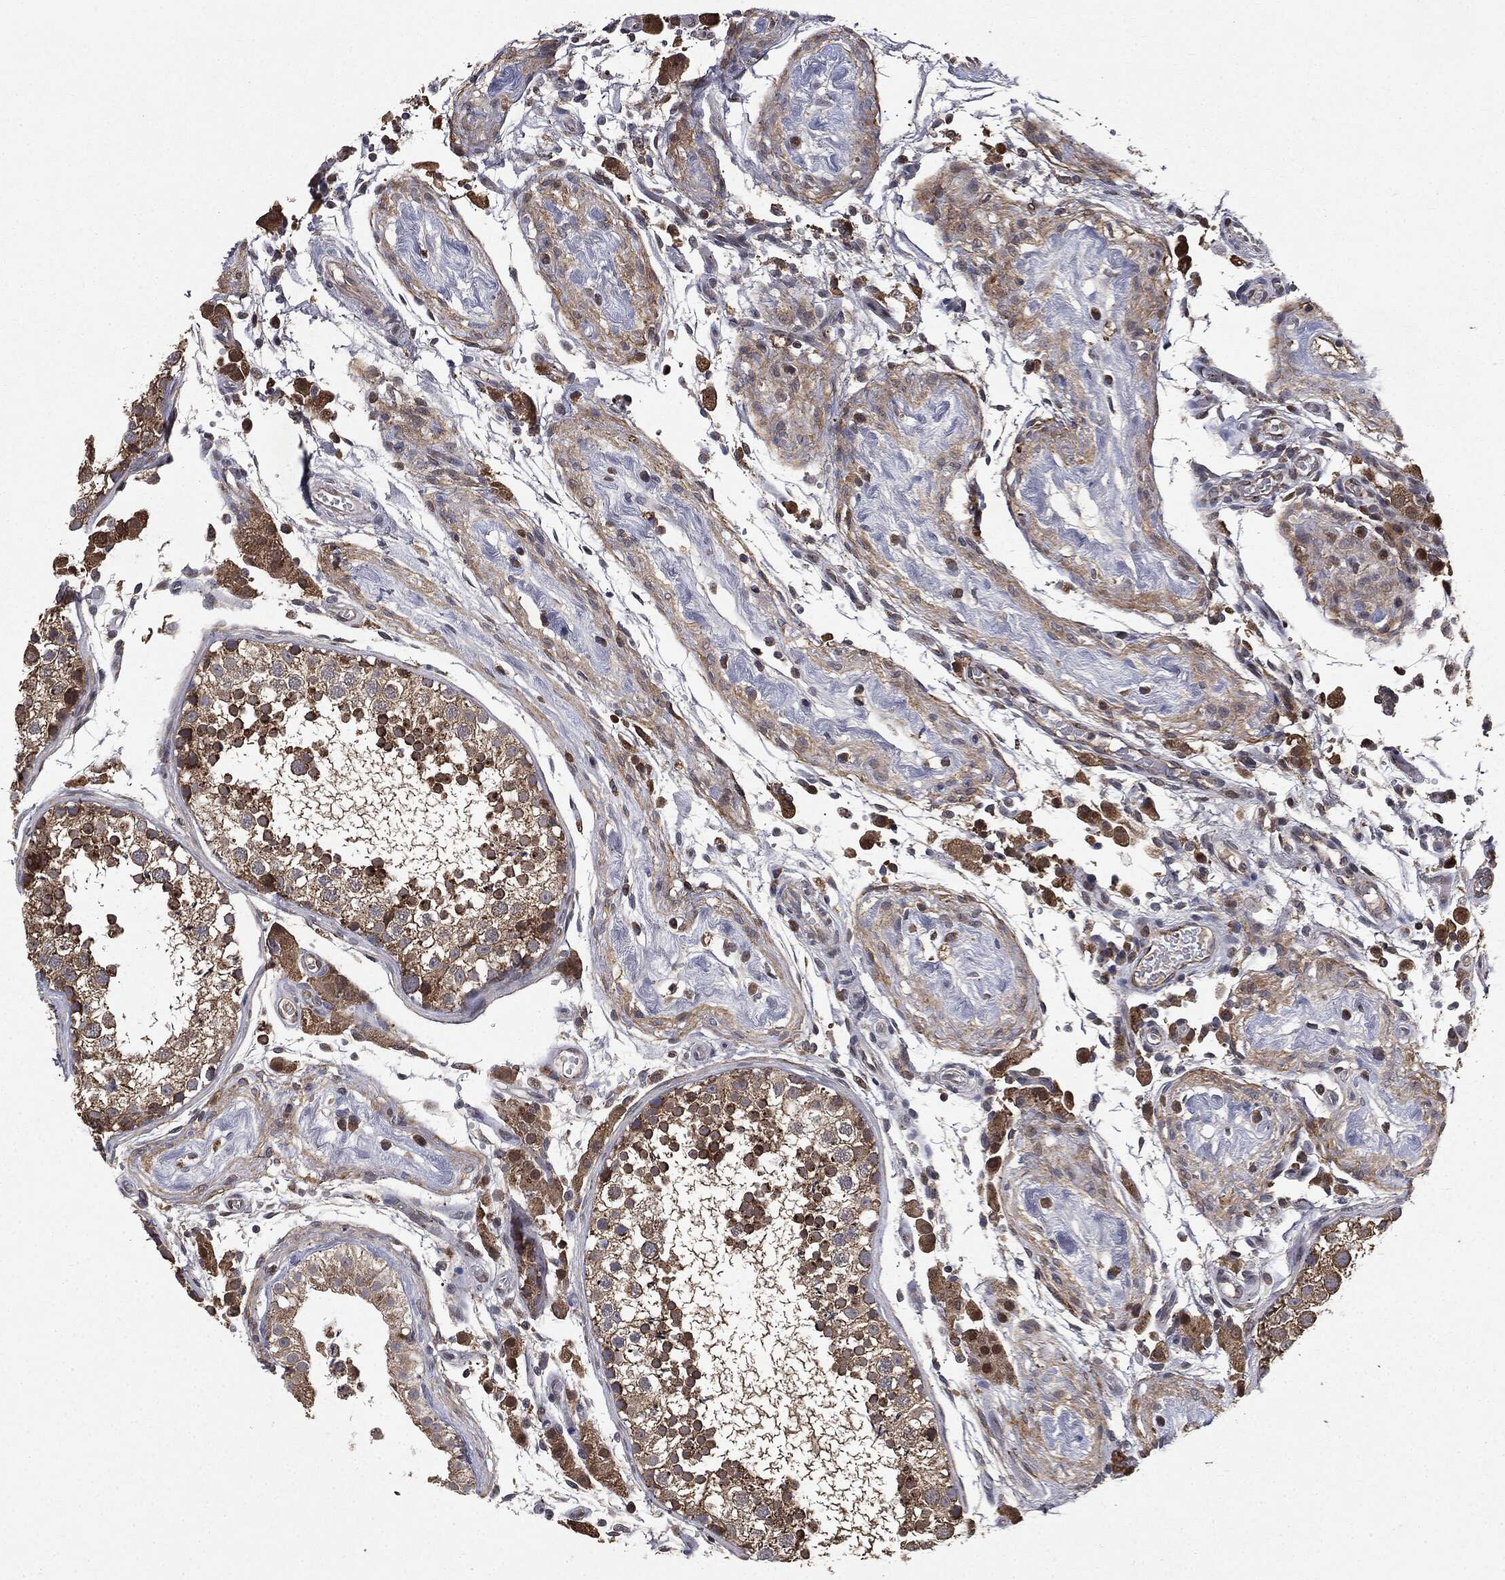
{"staining": {"intensity": "strong", "quantity": "25%-75%", "location": "cytoplasmic/membranous"}, "tissue": "testis", "cell_type": "Cells in seminiferous ducts", "image_type": "normal", "snomed": [{"axis": "morphology", "description": "Normal tissue, NOS"}, {"axis": "topography", "description": "Testis"}], "caption": "A photomicrograph of testis stained for a protein shows strong cytoplasmic/membranous brown staining in cells in seminiferous ducts. The staining is performed using DAB brown chromogen to label protein expression. The nuclei are counter-stained blue using hematoxylin.", "gene": "PLPPR2", "patient": {"sex": "male", "age": 29}}